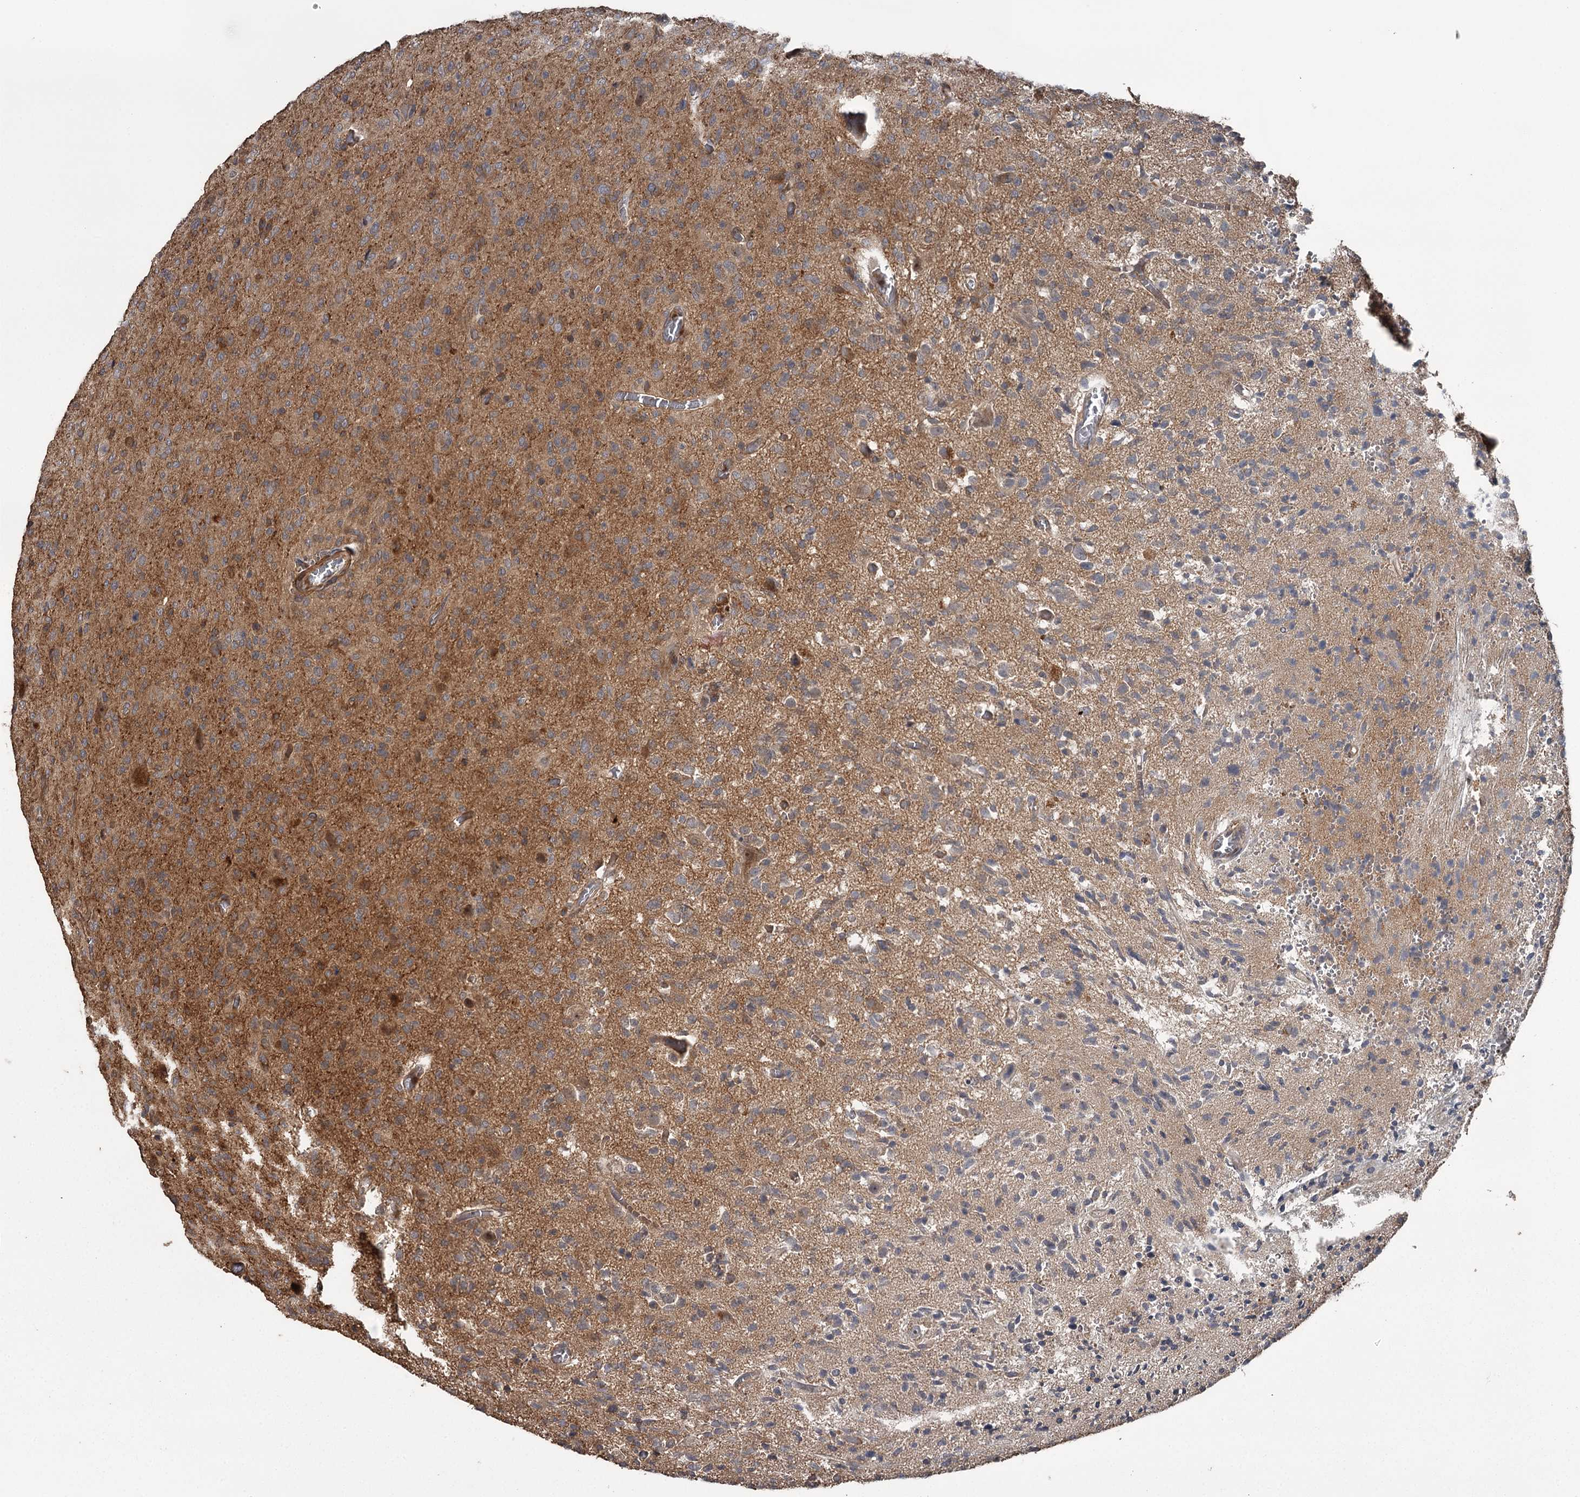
{"staining": {"intensity": "weak", "quantity": "25%-75%", "location": "cytoplasmic/membranous"}, "tissue": "glioma", "cell_type": "Tumor cells", "image_type": "cancer", "snomed": [{"axis": "morphology", "description": "Glioma, malignant, High grade"}, {"axis": "topography", "description": "Brain"}], "caption": "The immunohistochemical stain shows weak cytoplasmic/membranous staining in tumor cells of glioma tissue.", "gene": "RAB21", "patient": {"sex": "female", "age": 57}}